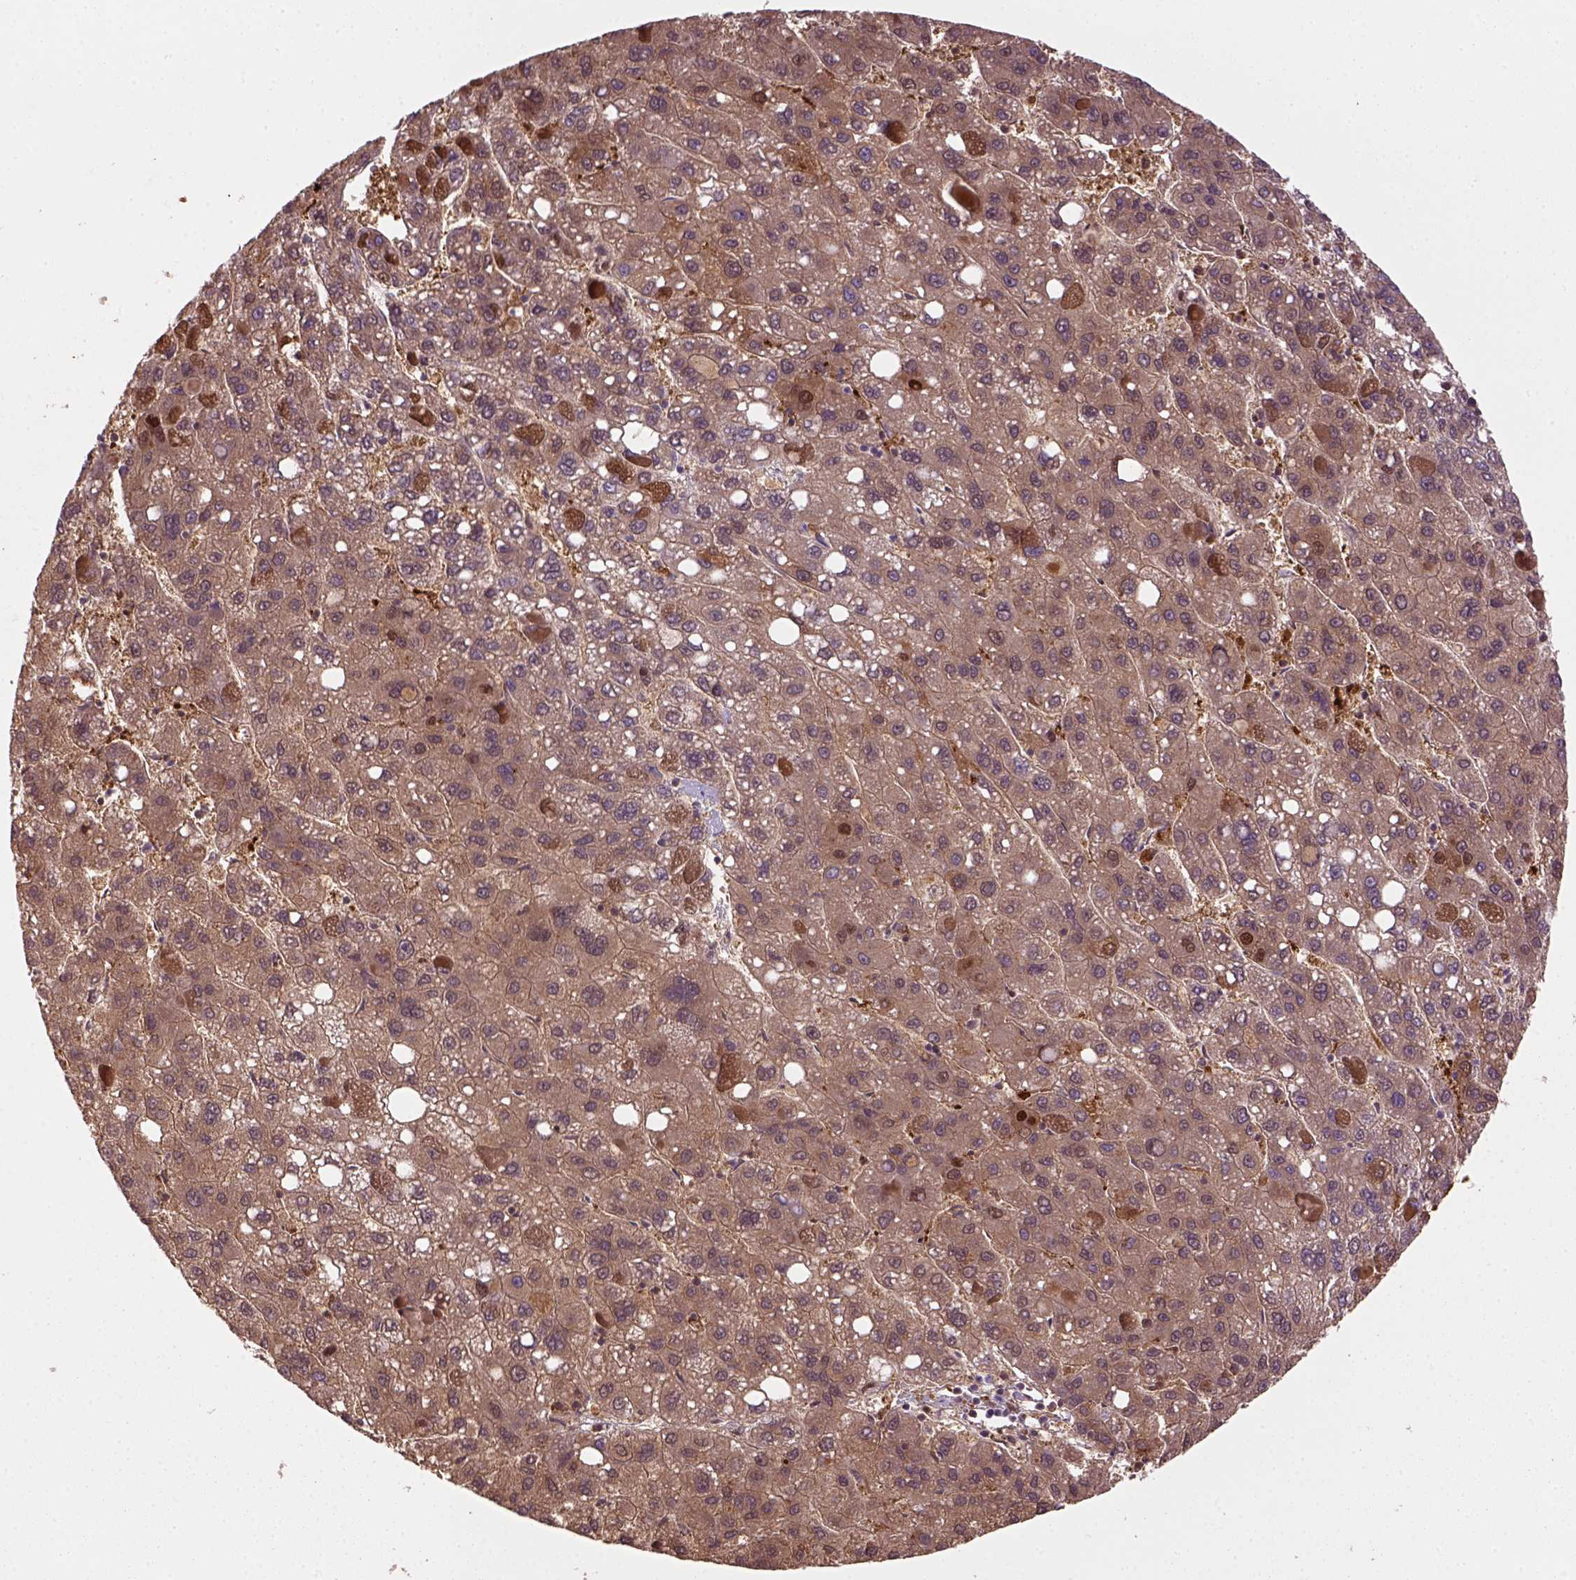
{"staining": {"intensity": "moderate", "quantity": ">75%", "location": "cytoplasmic/membranous"}, "tissue": "liver cancer", "cell_type": "Tumor cells", "image_type": "cancer", "snomed": [{"axis": "morphology", "description": "Carcinoma, Hepatocellular, NOS"}, {"axis": "topography", "description": "Liver"}], "caption": "Tumor cells demonstrate medium levels of moderate cytoplasmic/membranous positivity in about >75% of cells in human hepatocellular carcinoma (liver).", "gene": "GOT1", "patient": {"sex": "female", "age": 82}}